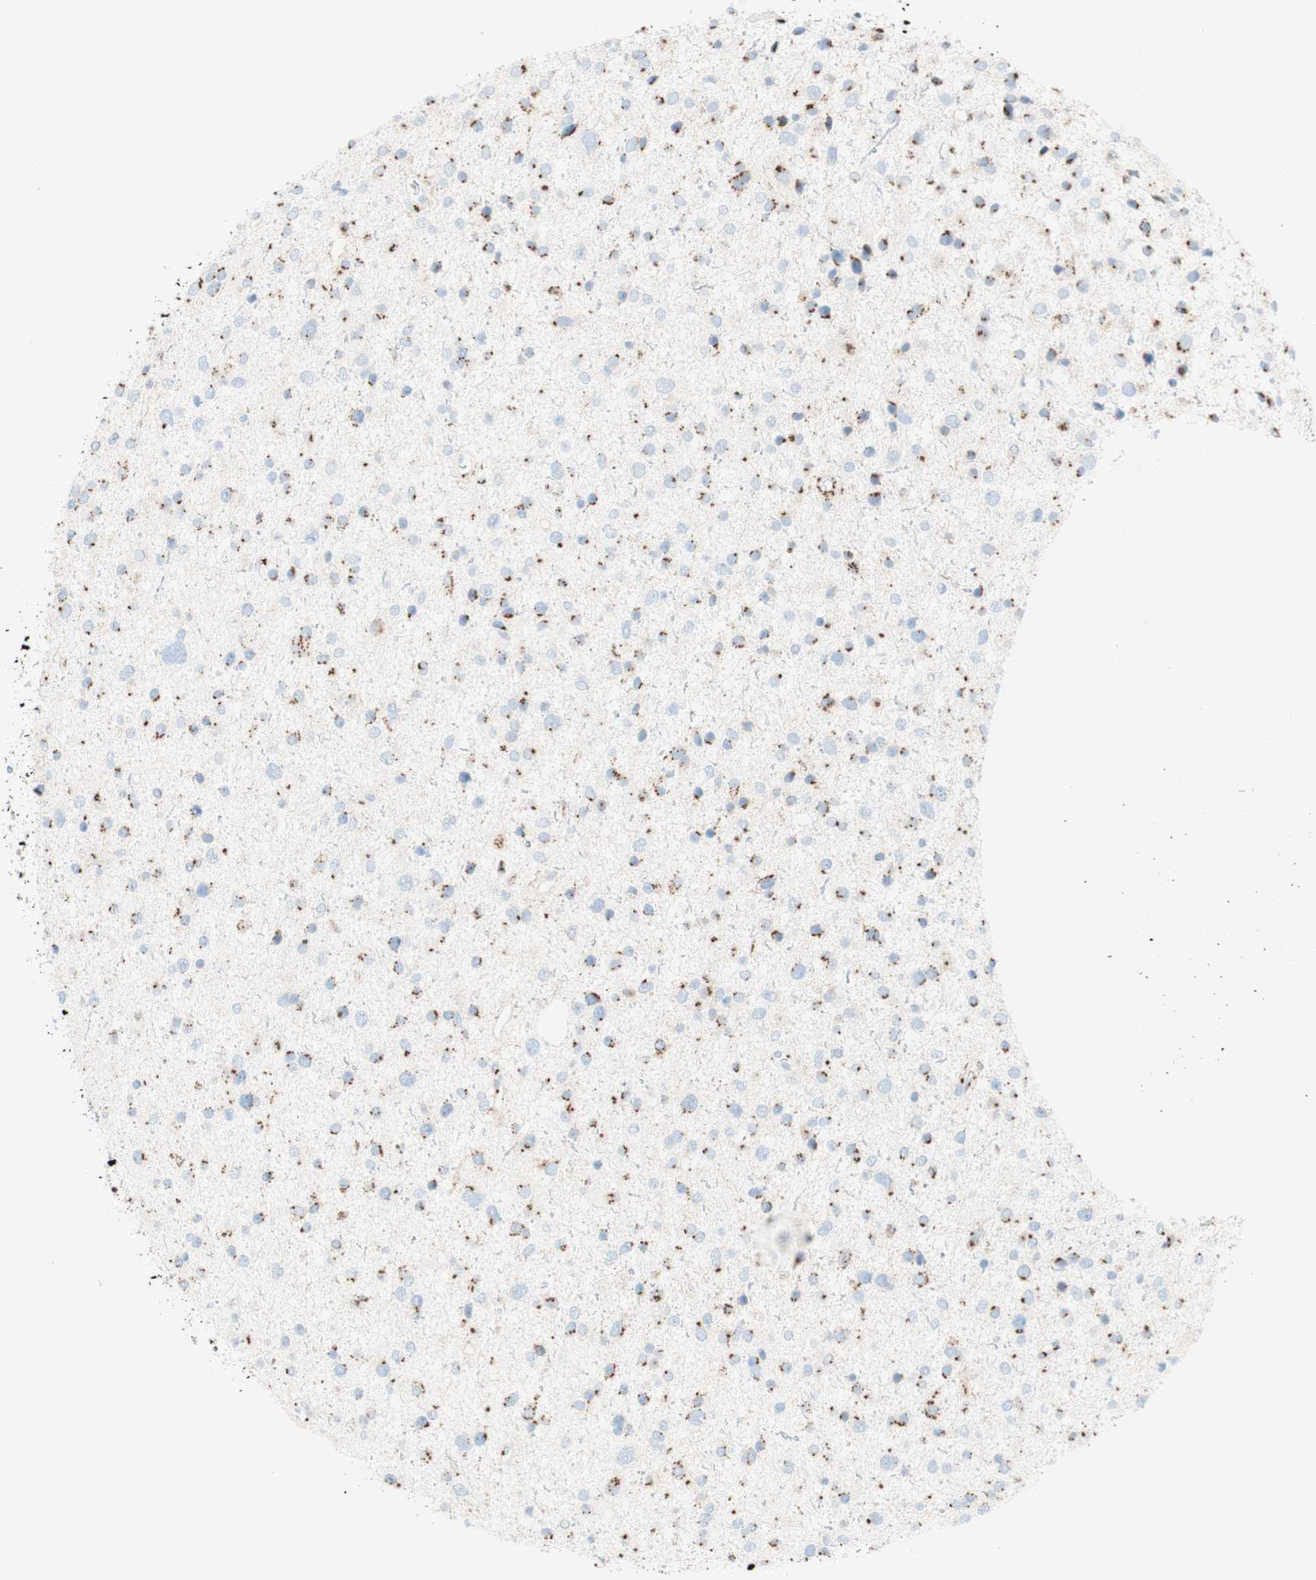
{"staining": {"intensity": "strong", "quantity": "25%-75%", "location": "cytoplasmic/membranous"}, "tissue": "glioma", "cell_type": "Tumor cells", "image_type": "cancer", "snomed": [{"axis": "morphology", "description": "Glioma, malignant, Low grade"}, {"axis": "topography", "description": "Brain"}], "caption": "Glioma tissue reveals strong cytoplasmic/membranous positivity in about 25%-75% of tumor cells, visualized by immunohistochemistry.", "gene": "GOLGB1", "patient": {"sex": "female", "age": 37}}